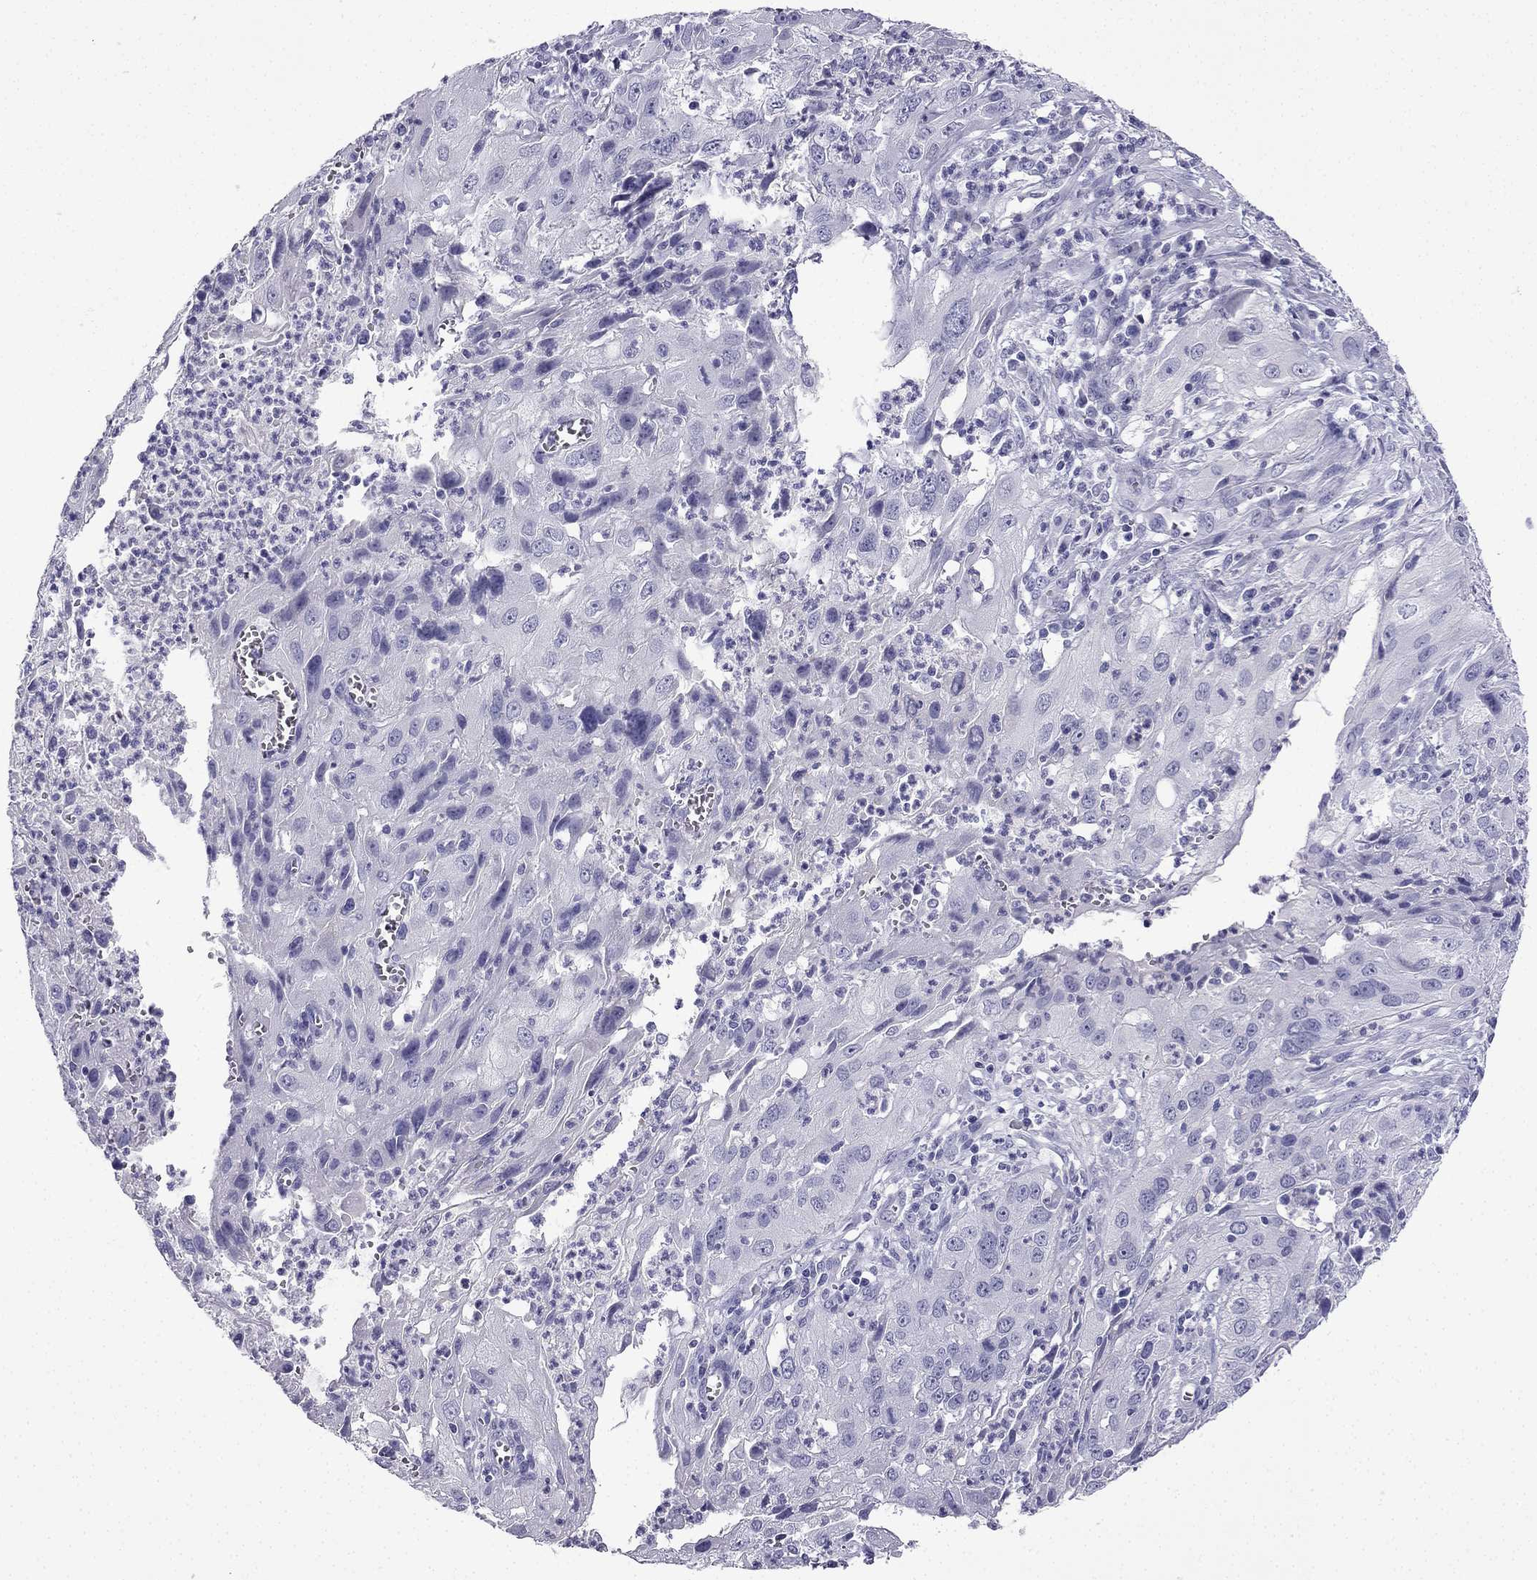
{"staining": {"intensity": "negative", "quantity": "none", "location": "none"}, "tissue": "cervical cancer", "cell_type": "Tumor cells", "image_type": "cancer", "snomed": [{"axis": "morphology", "description": "Squamous cell carcinoma, NOS"}, {"axis": "topography", "description": "Cervix"}], "caption": "Immunohistochemistry of human squamous cell carcinoma (cervical) demonstrates no positivity in tumor cells.", "gene": "NPTX1", "patient": {"sex": "female", "age": 32}}